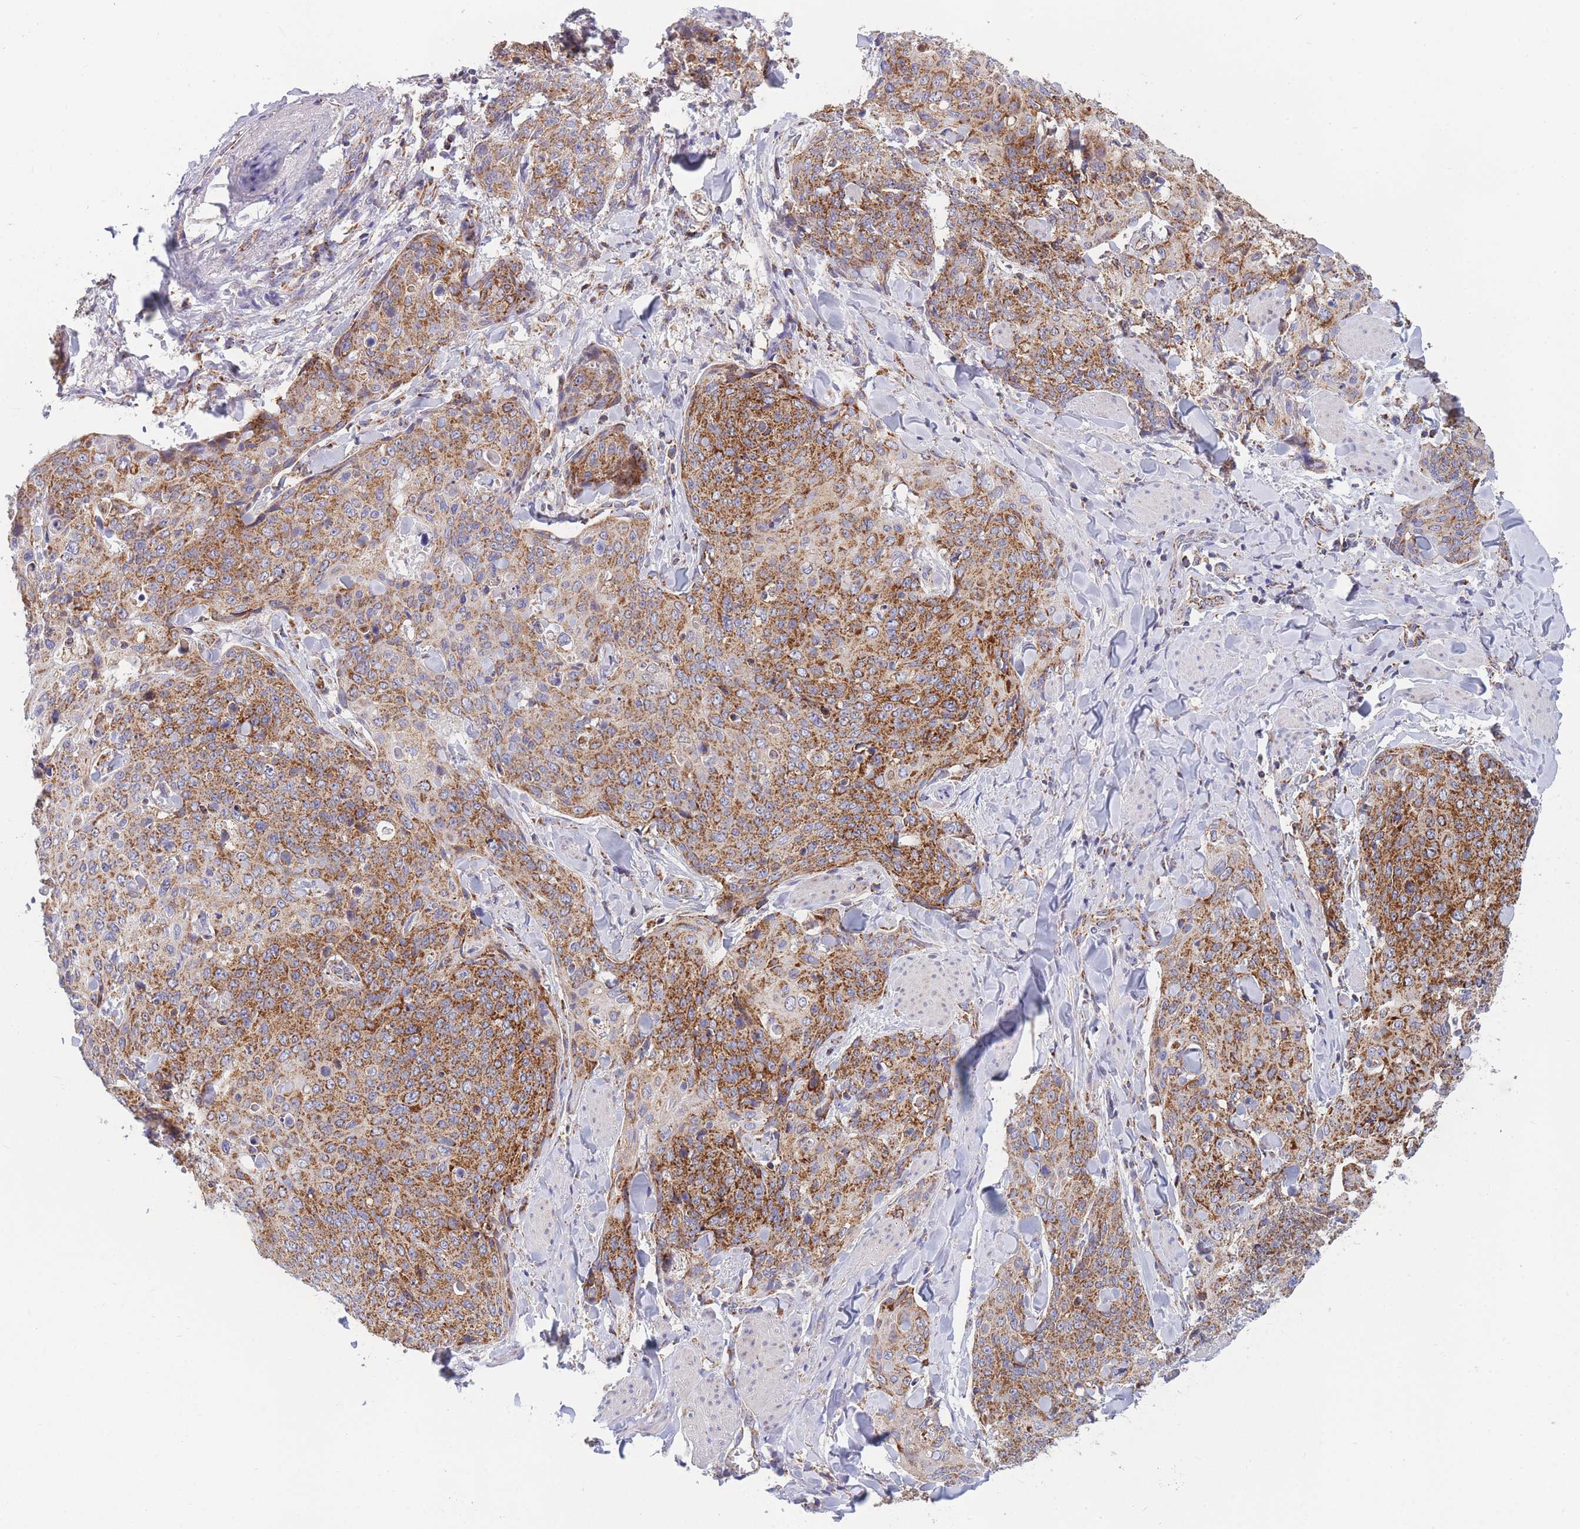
{"staining": {"intensity": "strong", "quantity": ">75%", "location": "cytoplasmic/membranous"}, "tissue": "skin cancer", "cell_type": "Tumor cells", "image_type": "cancer", "snomed": [{"axis": "morphology", "description": "Squamous cell carcinoma, NOS"}, {"axis": "topography", "description": "Skin"}, {"axis": "topography", "description": "Vulva"}], "caption": "Protein staining of skin squamous cell carcinoma tissue displays strong cytoplasmic/membranous expression in approximately >75% of tumor cells. (DAB IHC, brown staining for protein, blue staining for nuclei).", "gene": "MRPS11", "patient": {"sex": "female", "age": 85}}